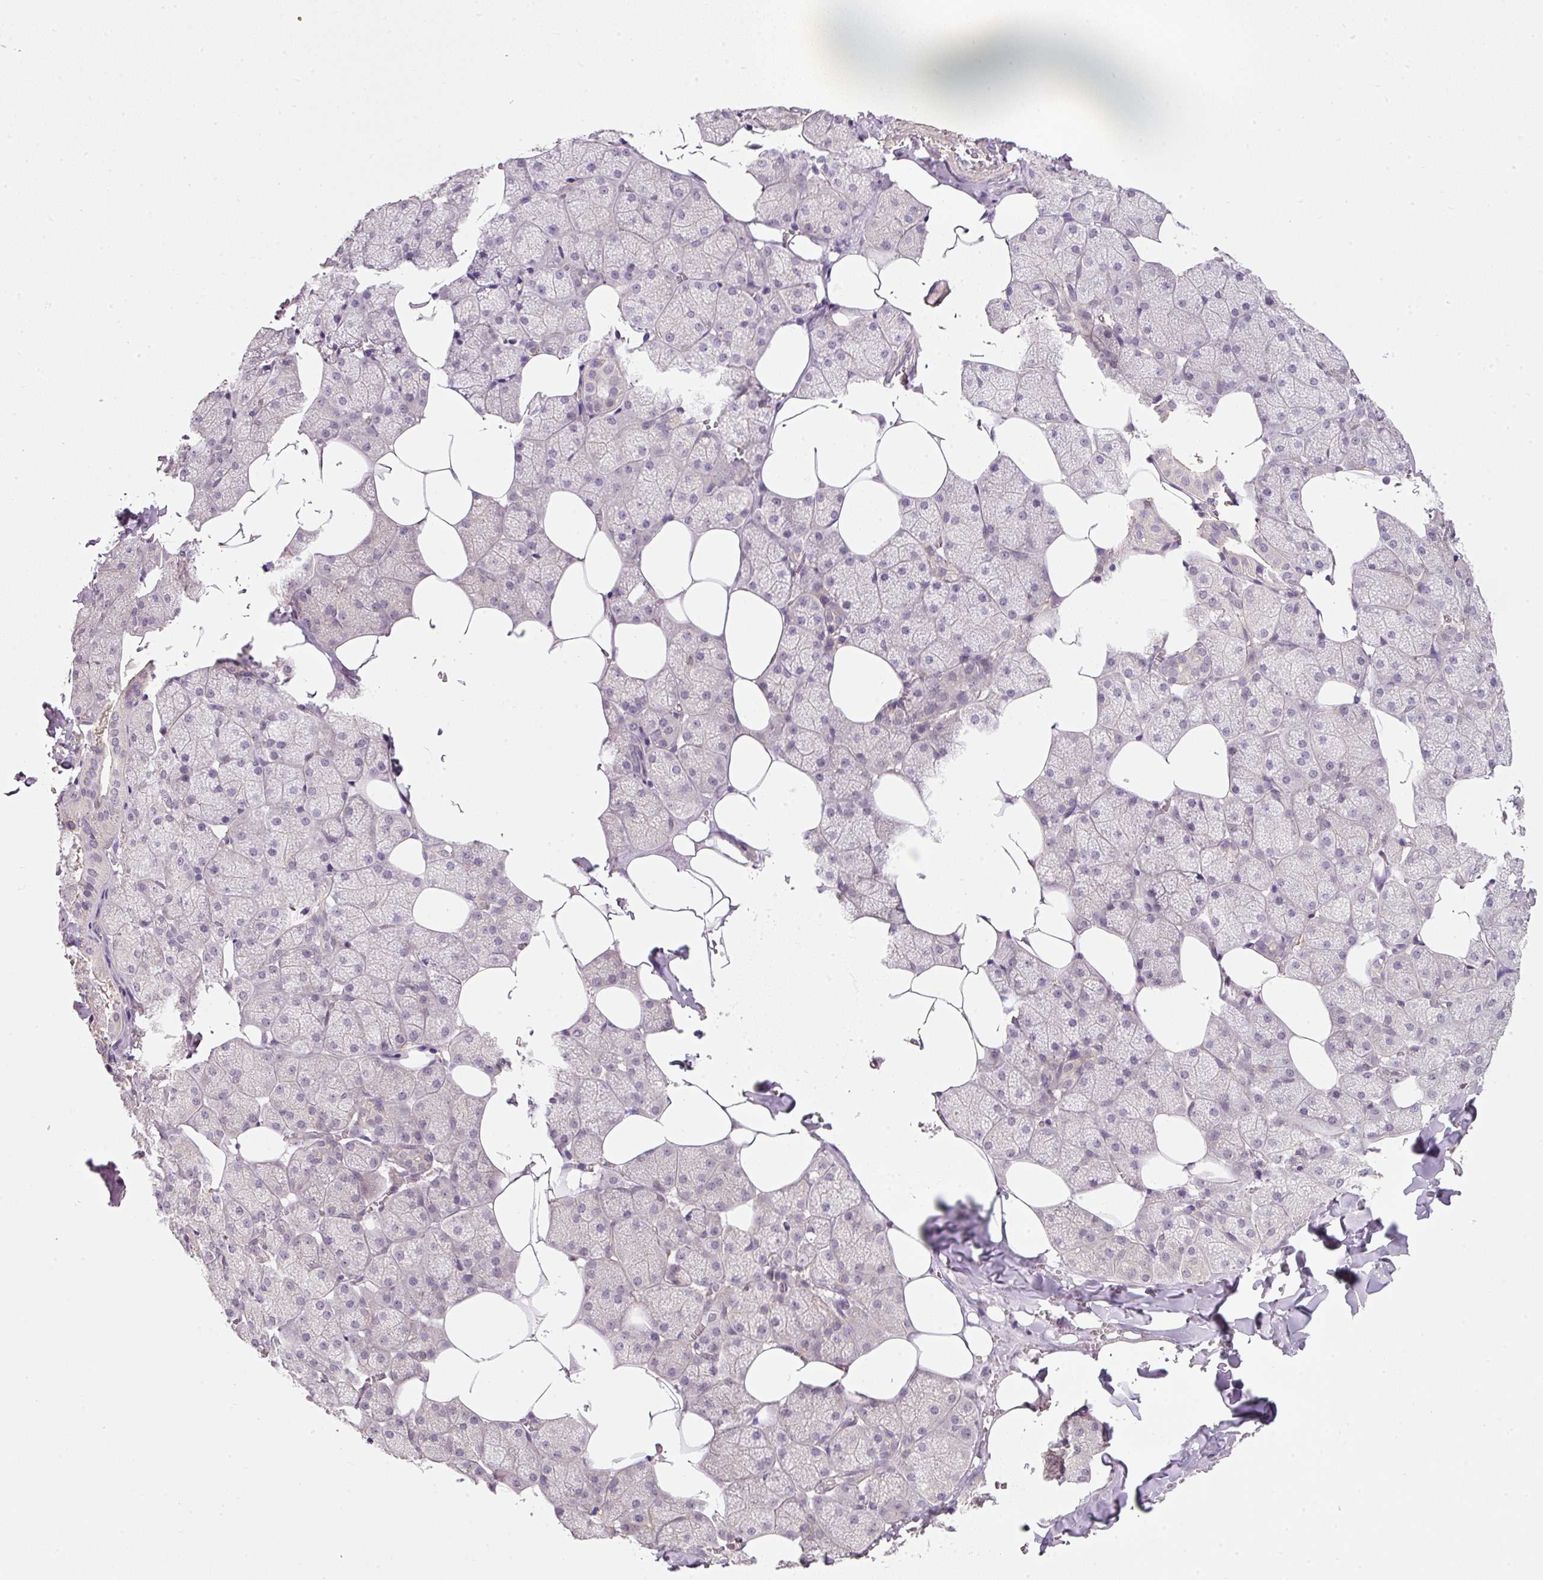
{"staining": {"intensity": "moderate", "quantity": "25%-75%", "location": "cytoplasmic/membranous"}, "tissue": "salivary gland", "cell_type": "Glandular cells", "image_type": "normal", "snomed": [{"axis": "morphology", "description": "Normal tissue, NOS"}, {"axis": "topography", "description": "Salivary gland"}, {"axis": "topography", "description": "Peripheral nerve tissue"}], "caption": "Immunohistochemical staining of benign human salivary gland shows moderate cytoplasmic/membranous protein staining in approximately 25%-75% of glandular cells.", "gene": "TIRAP", "patient": {"sex": "male", "age": 38}}